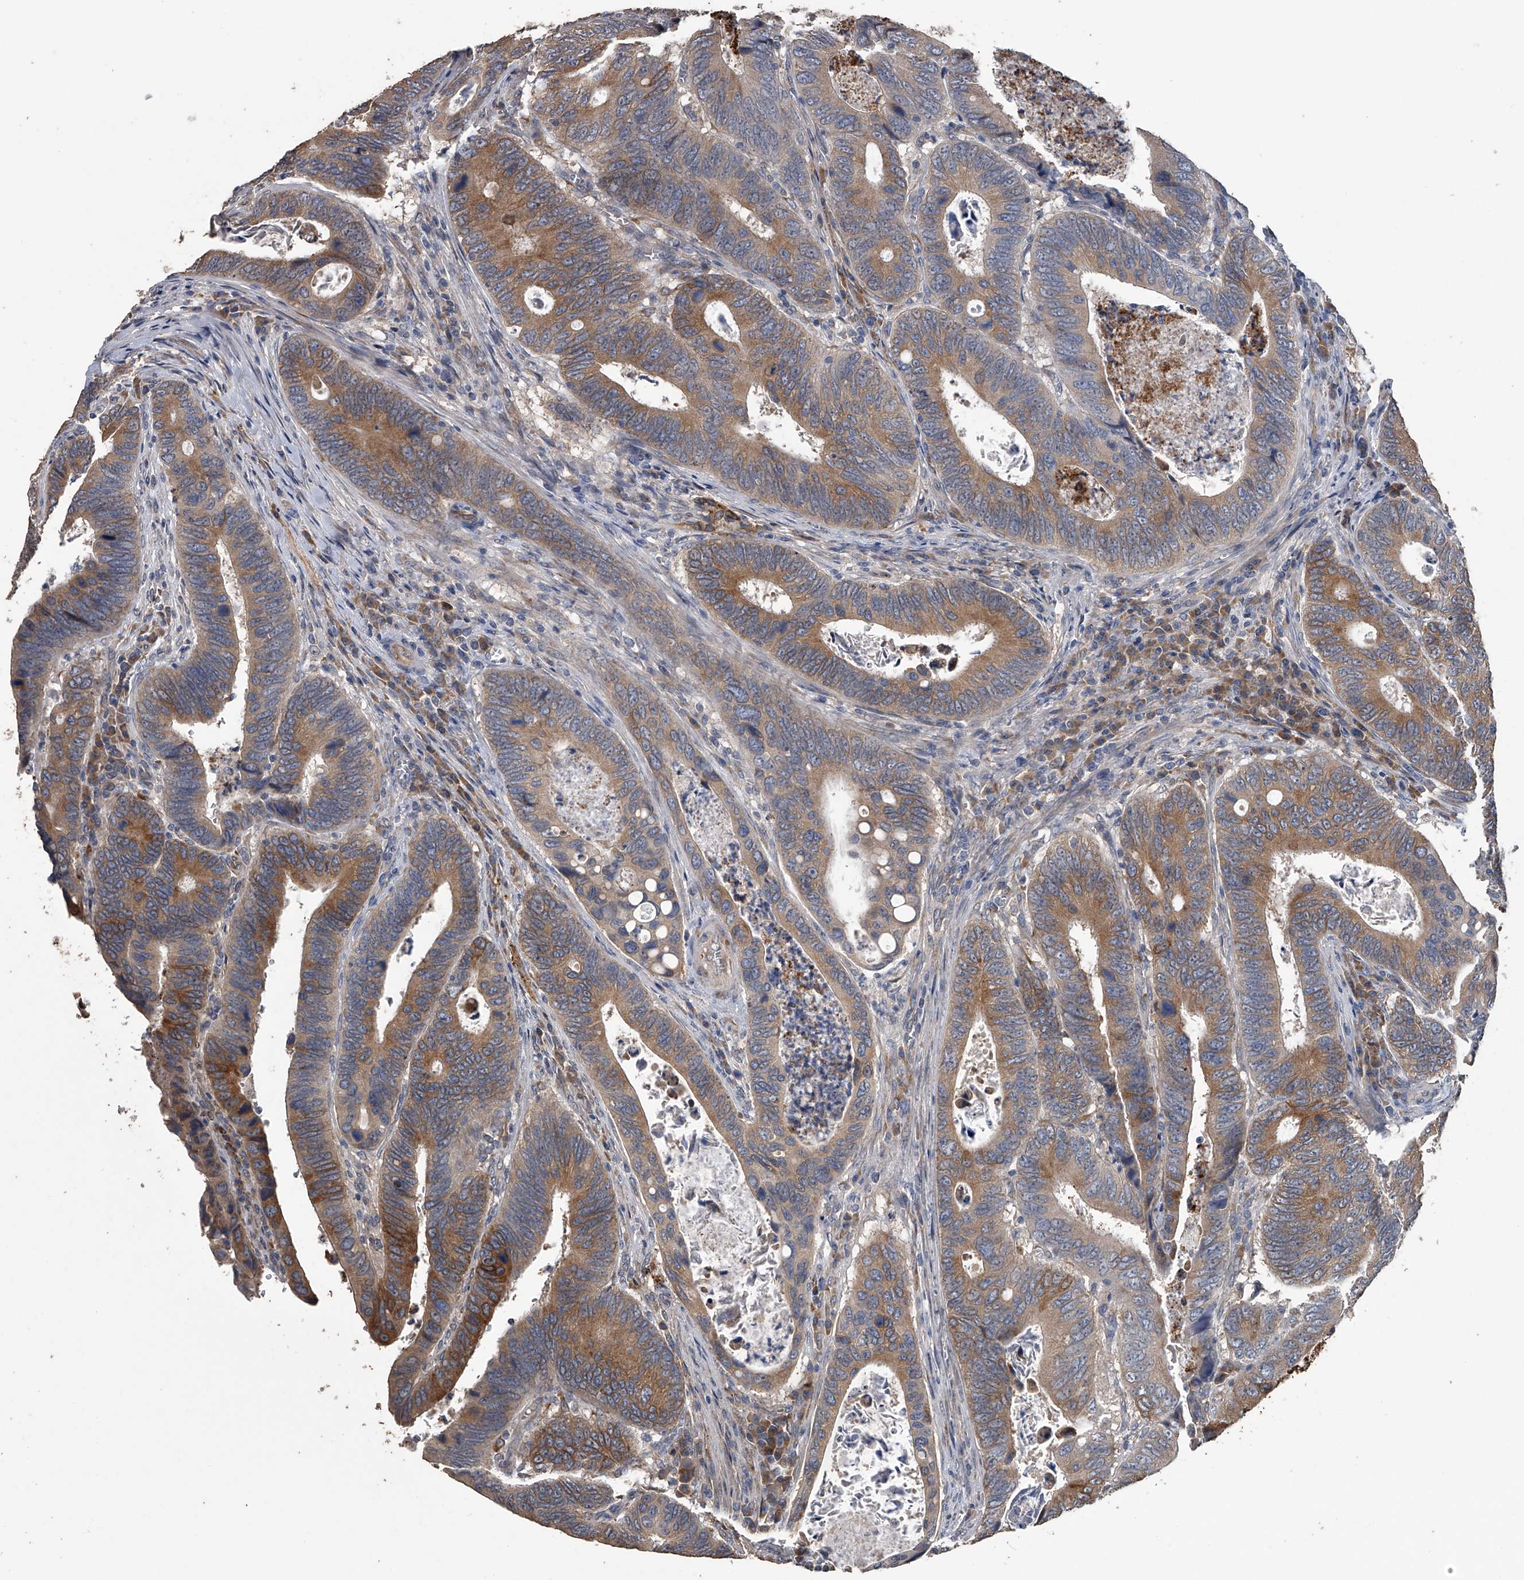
{"staining": {"intensity": "moderate", "quantity": ">75%", "location": "cytoplasmic/membranous"}, "tissue": "colorectal cancer", "cell_type": "Tumor cells", "image_type": "cancer", "snomed": [{"axis": "morphology", "description": "Adenocarcinoma, NOS"}, {"axis": "topography", "description": "Colon"}], "caption": "Immunohistochemistry histopathology image of colorectal cancer (adenocarcinoma) stained for a protein (brown), which exhibits medium levels of moderate cytoplasmic/membranous staining in about >75% of tumor cells.", "gene": "PCLO", "patient": {"sex": "male", "age": 72}}